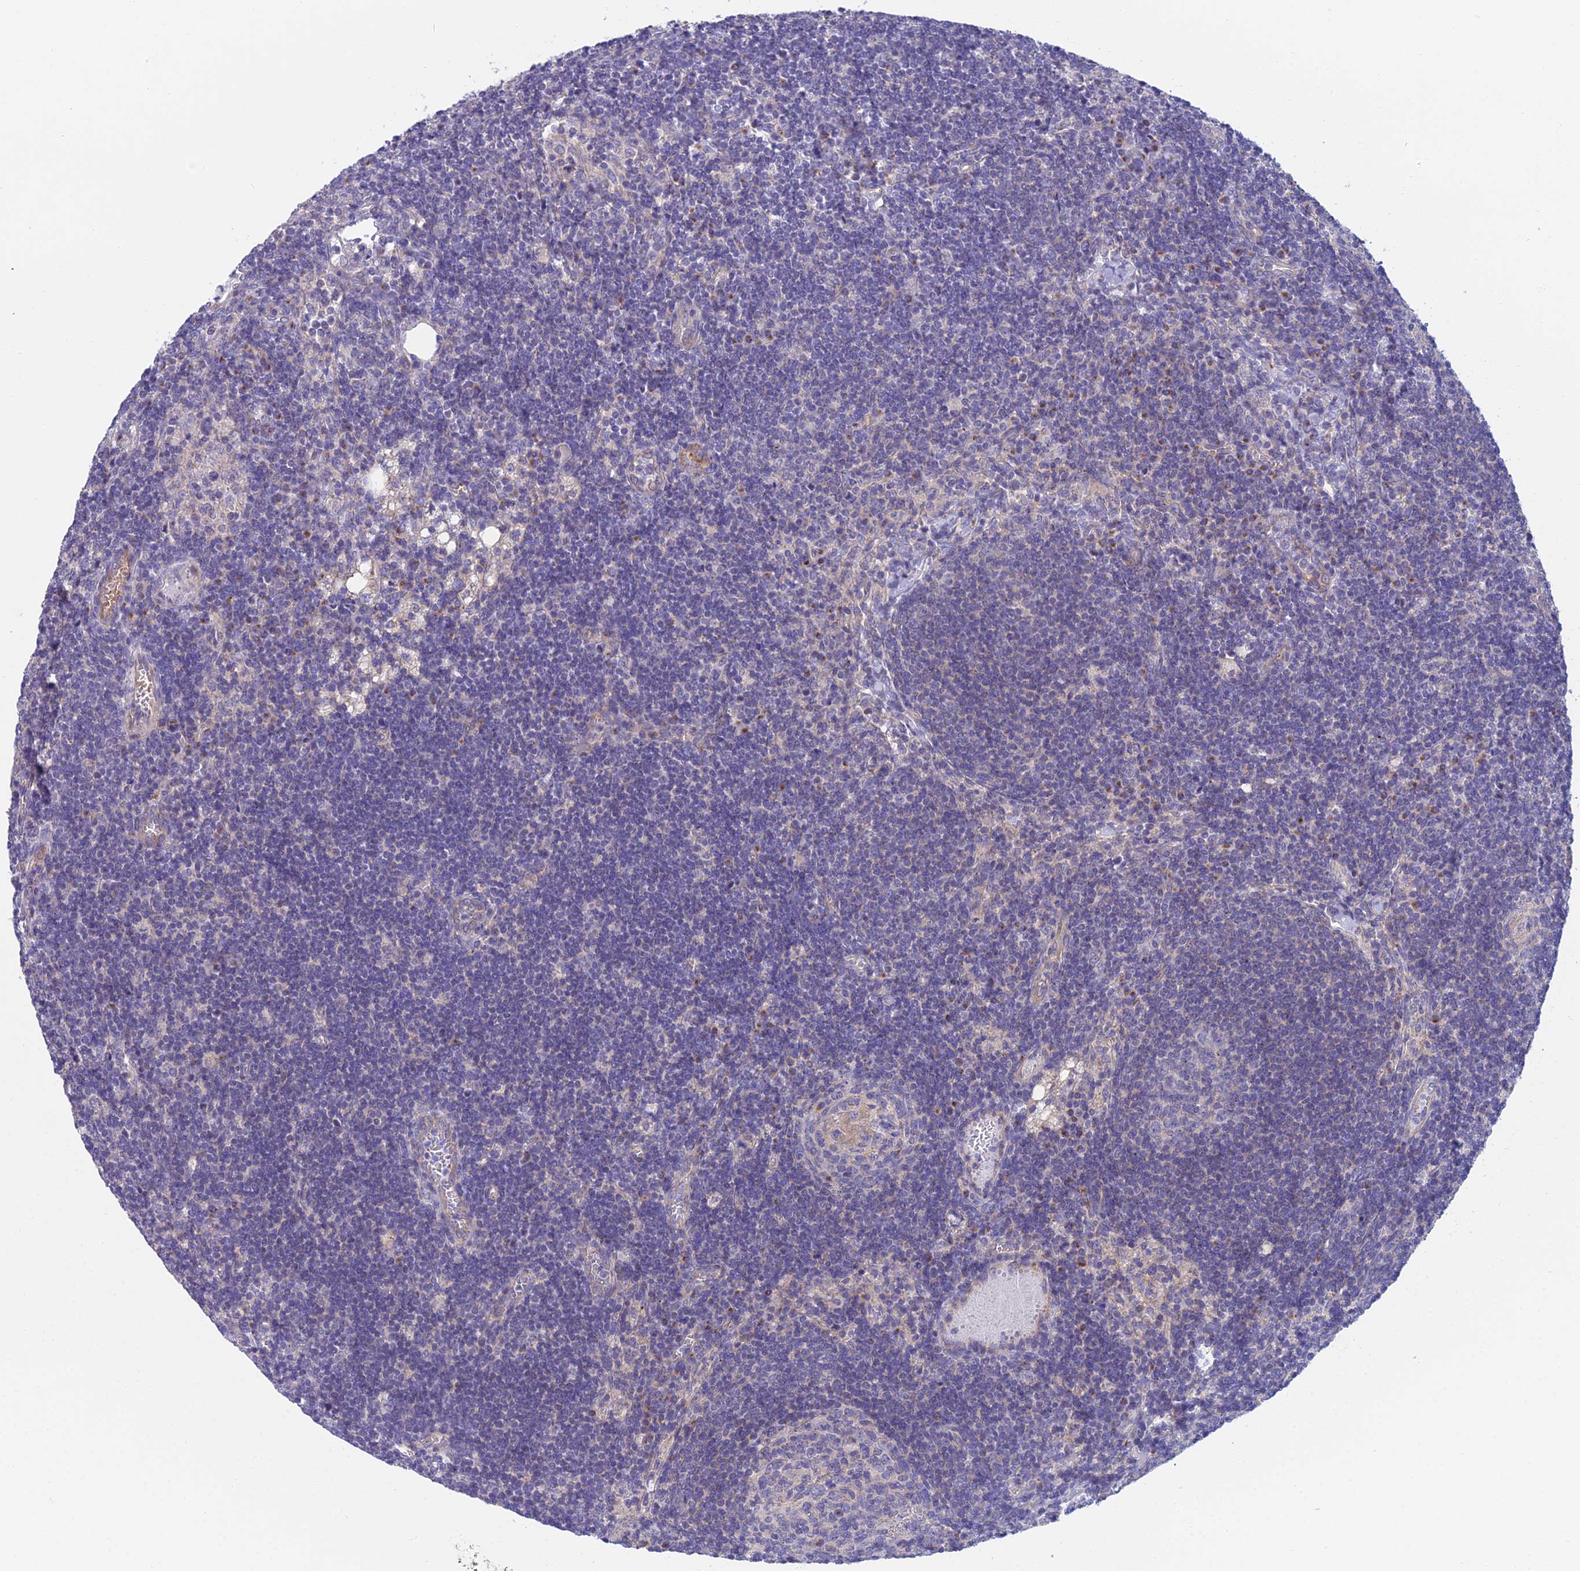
{"staining": {"intensity": "negative", "quantity": "none", "location": "none"}, "tissue": "lymph node", "cell_type": "Germinal center cells", "image_type": "normal", "snomed": [{"axis": "morphology", "description": "Normal tissue, NOS"}, {"axis": "topography", "description": "Lymph node"}], "caption": "This is an immunohistochemistry (IHC) image of unremarkable human lymph node. There is no staining in germinal center cells.", "gene": "ZNF564", "patient": {"sex": "female", "age": 73}}